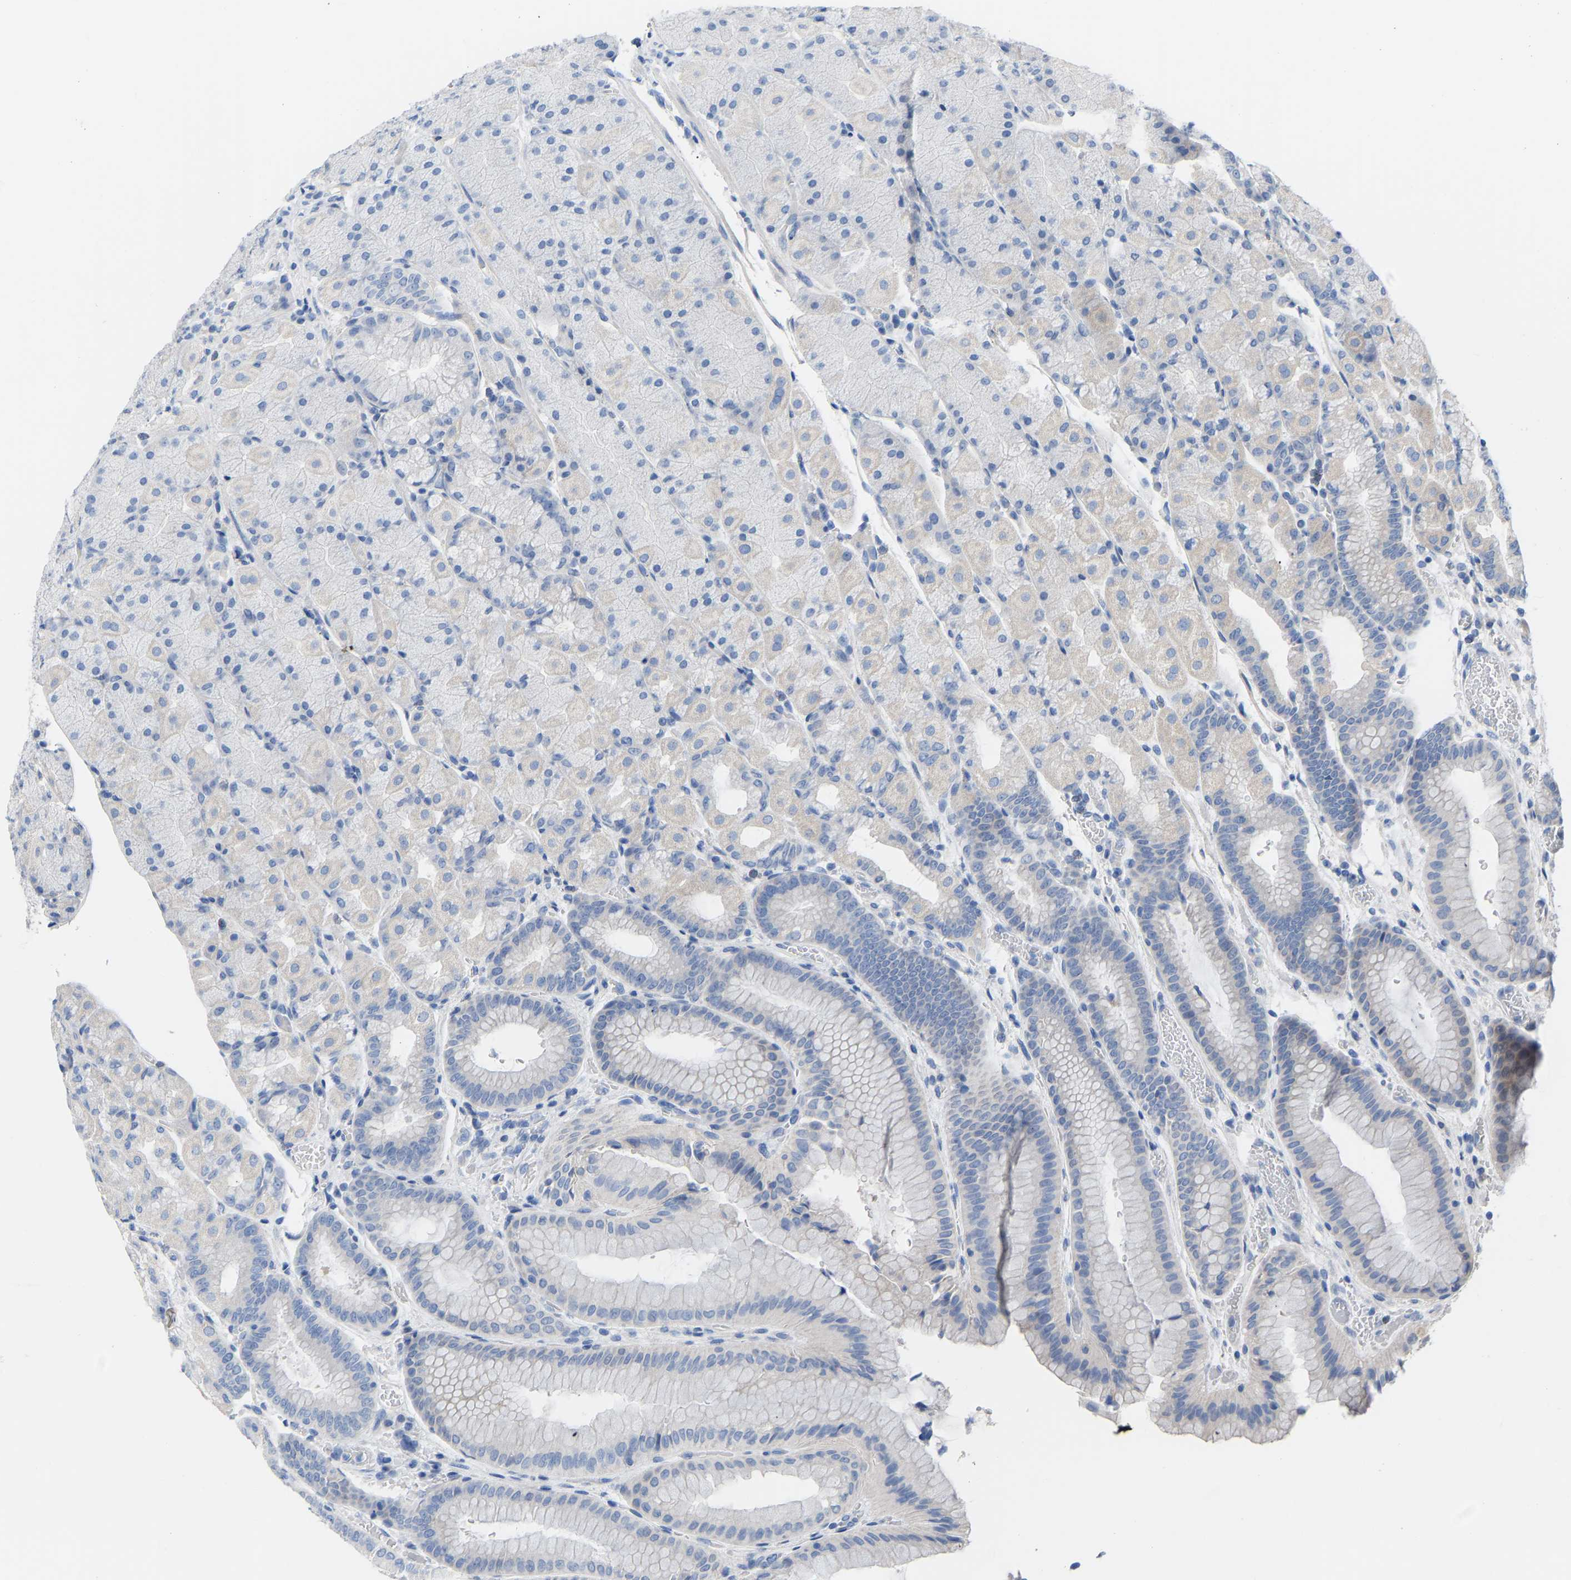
{"staining": {"intensity": "negative", "quantity": "none", "location": "none"}, "tissue": "stomach", "cell_type": "Glandular cells", "image_type": "normal", "snomed": [{"axis": "morphology", "description": "Normal tissue, NOS"}, {"axis": "morphology", "description": "Carcinoid, malignant, NOS"}, {"axis": "topography", "description": "Stomach, upper"}], "caption": "This is a image of immunohistochemistry (IHC) staining of normal stomach, which shows no staining in glandular cells.", "gene": "OLIG2", "patient": {"sex": "male", "age": 39}}